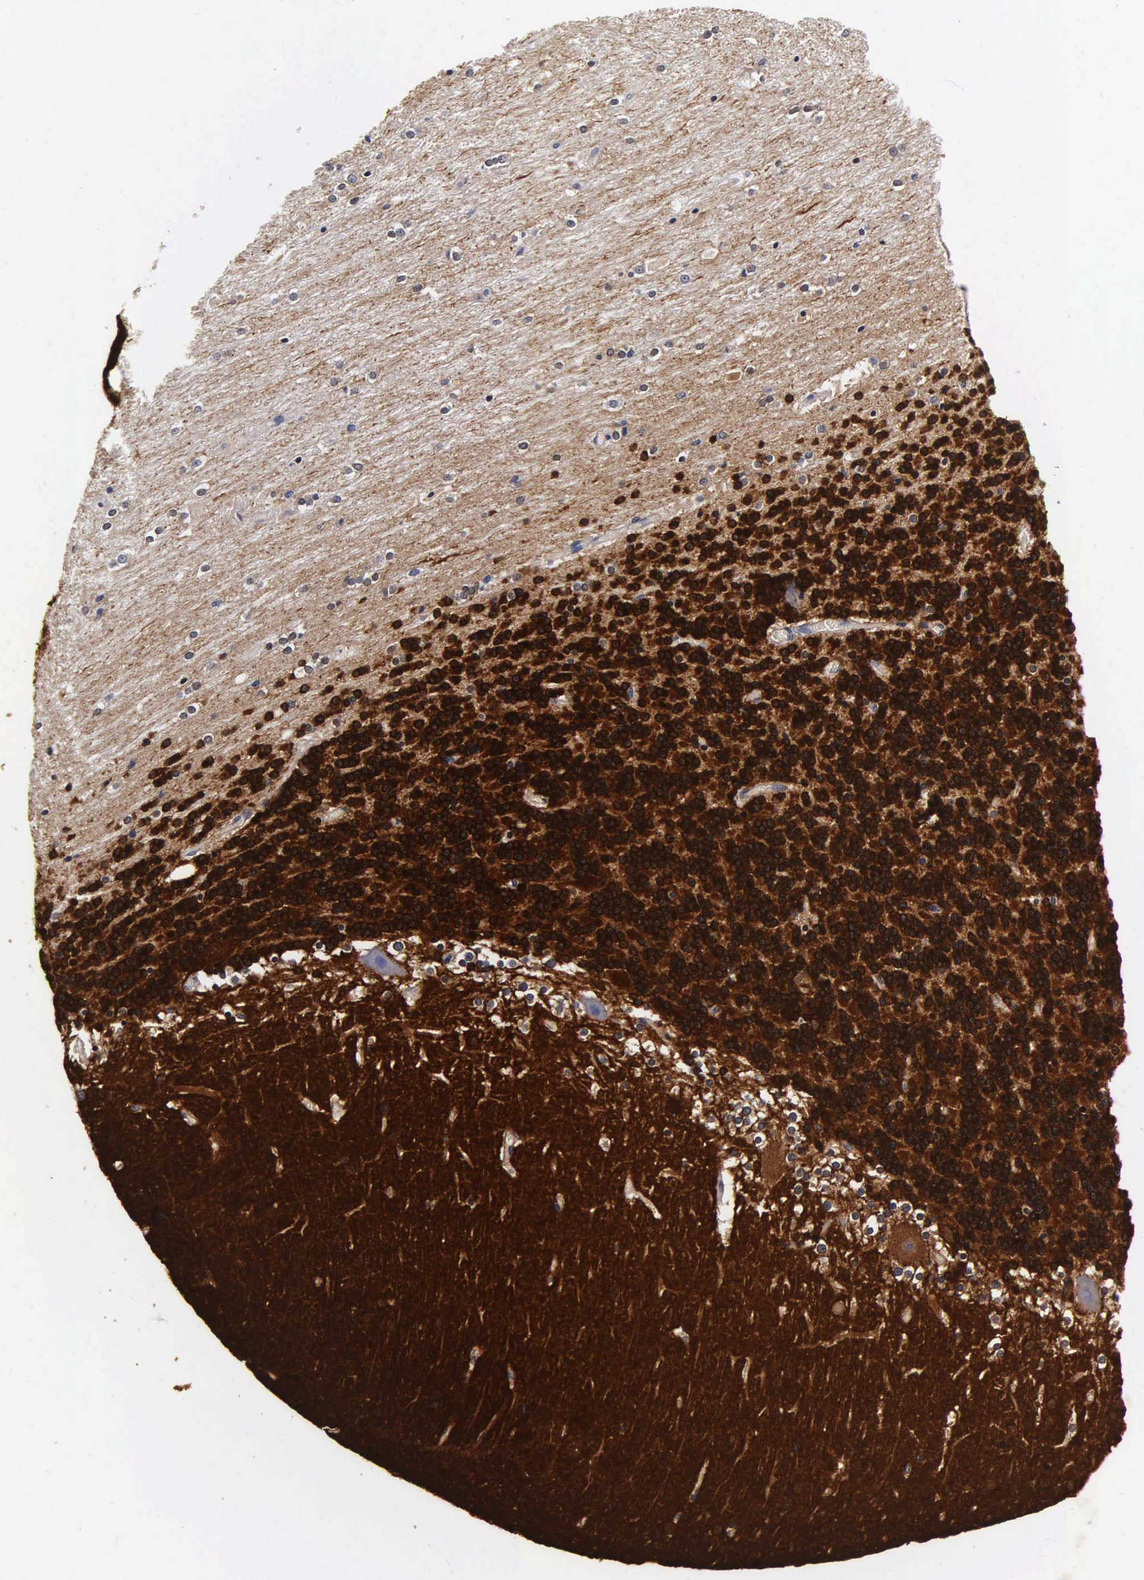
{"staining": {"intensity": "strong", "quantity": ">75%", "location": "cytoplasmic/membranous,nuclear"}, "tissue": "cerebellum", "cell_type": "Cells in granular layer", "image_type": "normal", "snomed": [{"axis": "morphology", "description": "Normal tissue, NOS"}, {"axis": "topography", "description": "Cerebellum"}], "caption": "The photomicrograph reveals a brown stain indicating the presence of a protein in the cytoplasmic/membranous,nuclear of cells in granular layer in cerebellum.", "gene": "ENO2", "patient": {"sex": "female", "age": 19}}